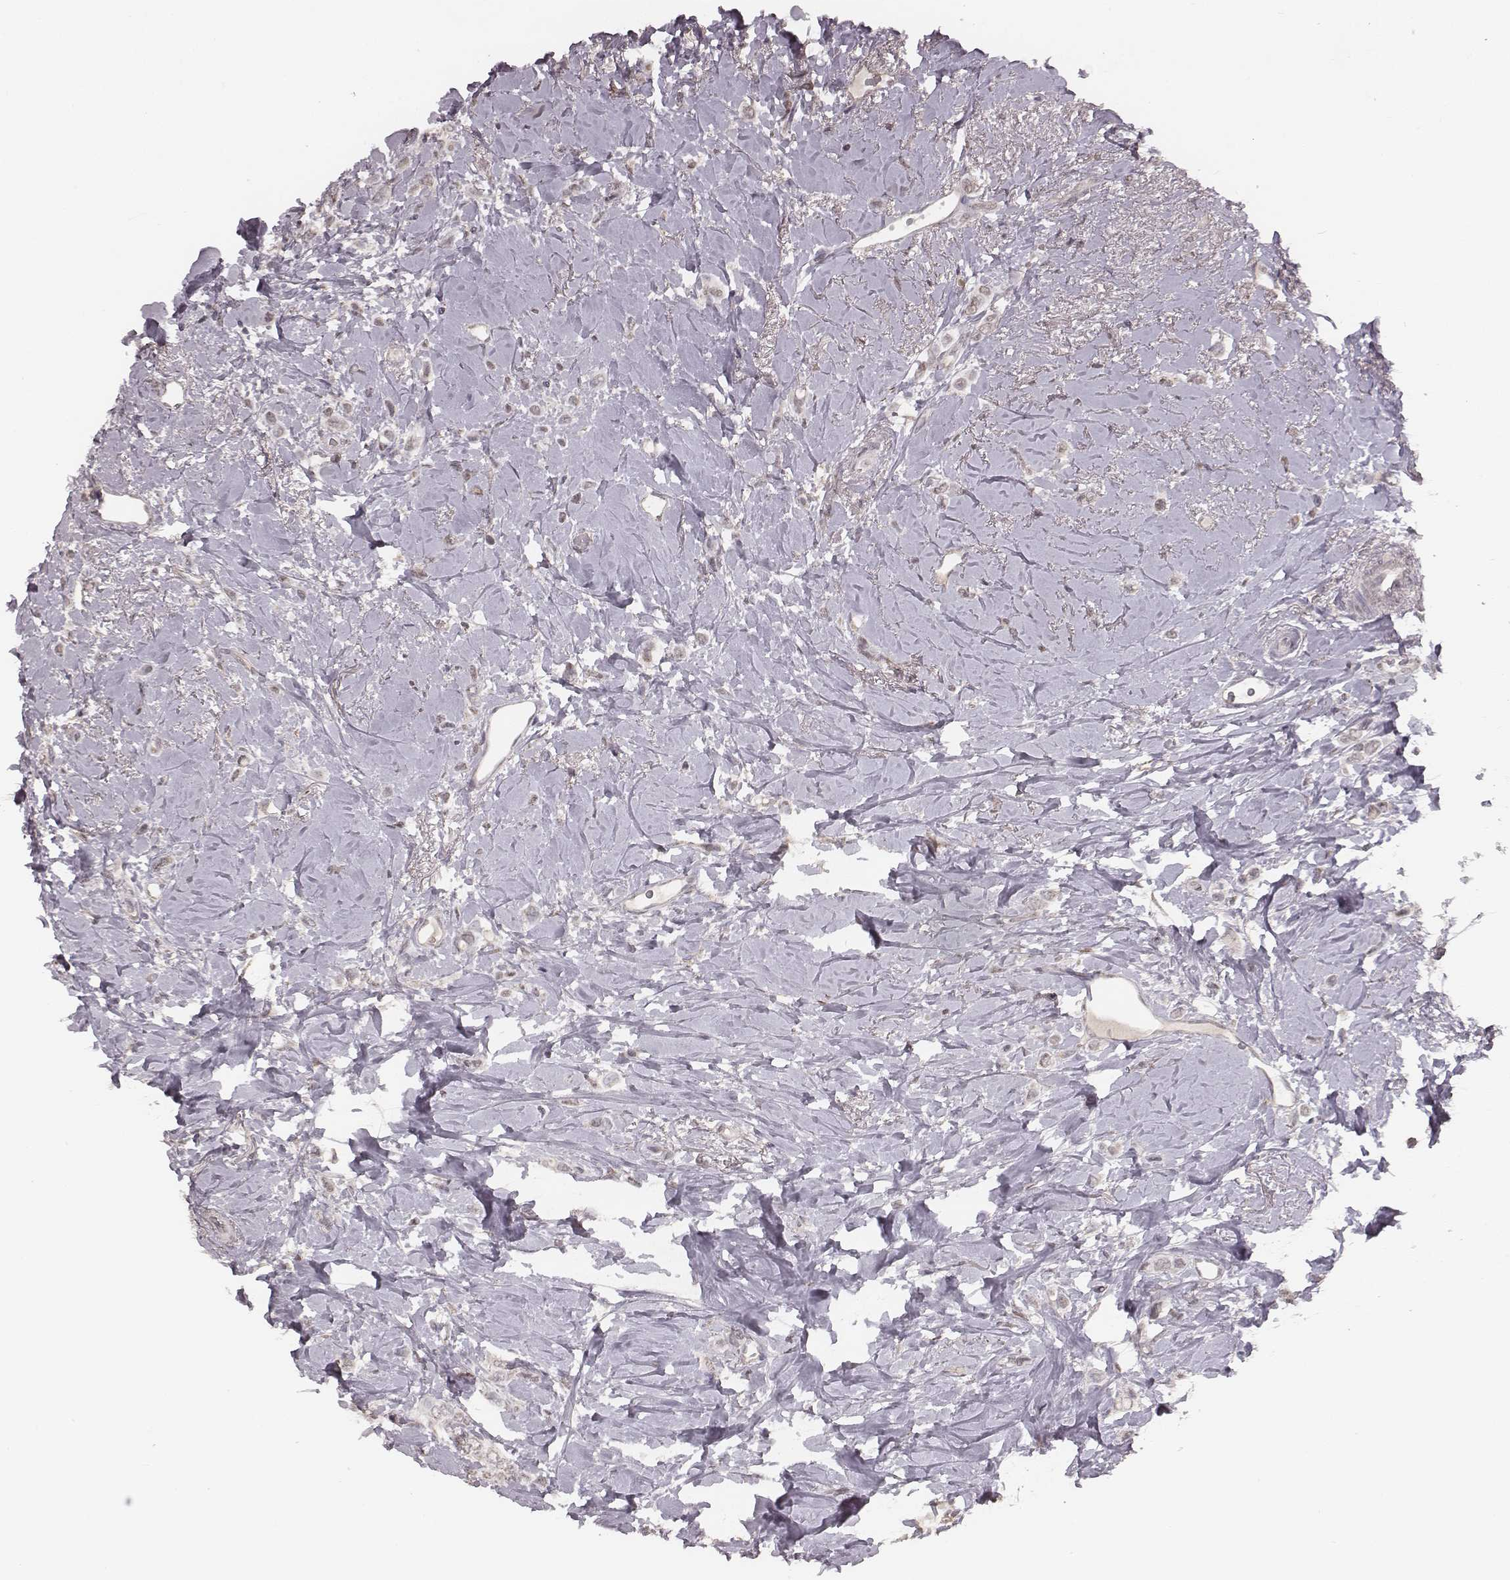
{"staining": {"intensity": "negative", "quantity": "none", "location": "none"}, "tissue": "breast cancer", "cell_type": "Tumor cells", "image_type": "cancer", "snomed": [{"axis": "morphology", "description": "Lobular carcinoma"}, {"axis": "topography", "description": "Breast"}], "caption": "This is a histopathology image of immunohistochemistry (IHC) staining of breast lobular carcinoma, which shows no expression in tumor cells.", "gene": "SLC7A4", "patient": {"sex": "female", "age": 66}}